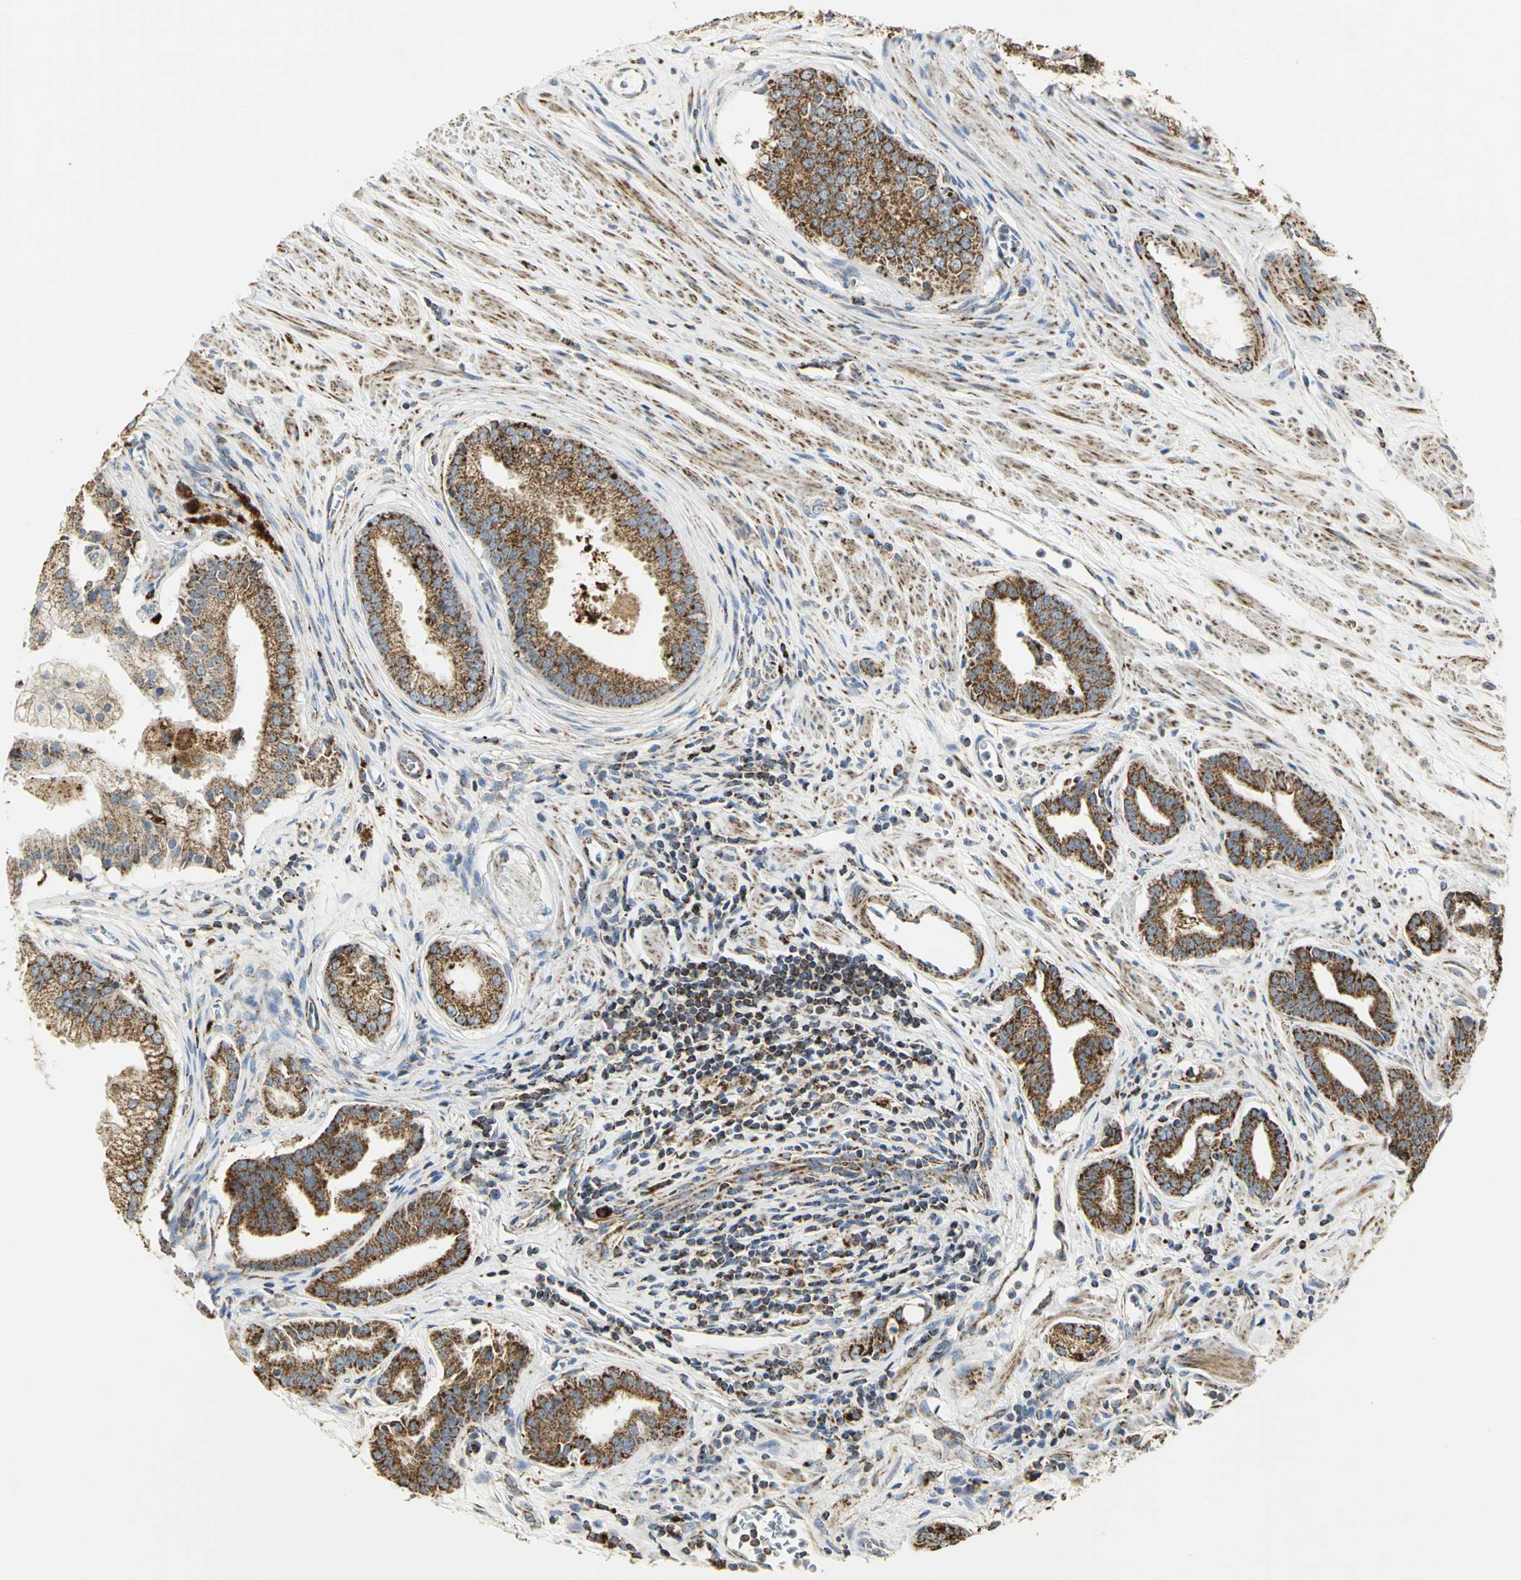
{"staining": {"intensity": "strong", "quantity": ">75%", "location": "cytoplasmic/membranous"}, "tissue": "prostate cancer", "cell_type": "Tumor cells", "image_type": "cancer", "snomed": [{"axis": "morphology", "description": "Adenocarcinoma, High grade"}, {"axis": "topography", "description": "Prostate"}], "caption": "IHC (DAB) staining of high-grade adenocarcinoma (prostate) demonstrates strong cytoplasmic/membranous protein staining in approximately >75% of tumor cells. (IHC, brightfield microscopy, high magnification).", "gene": "VDAC1", "patient": {"sex": "male", "age": 67}}